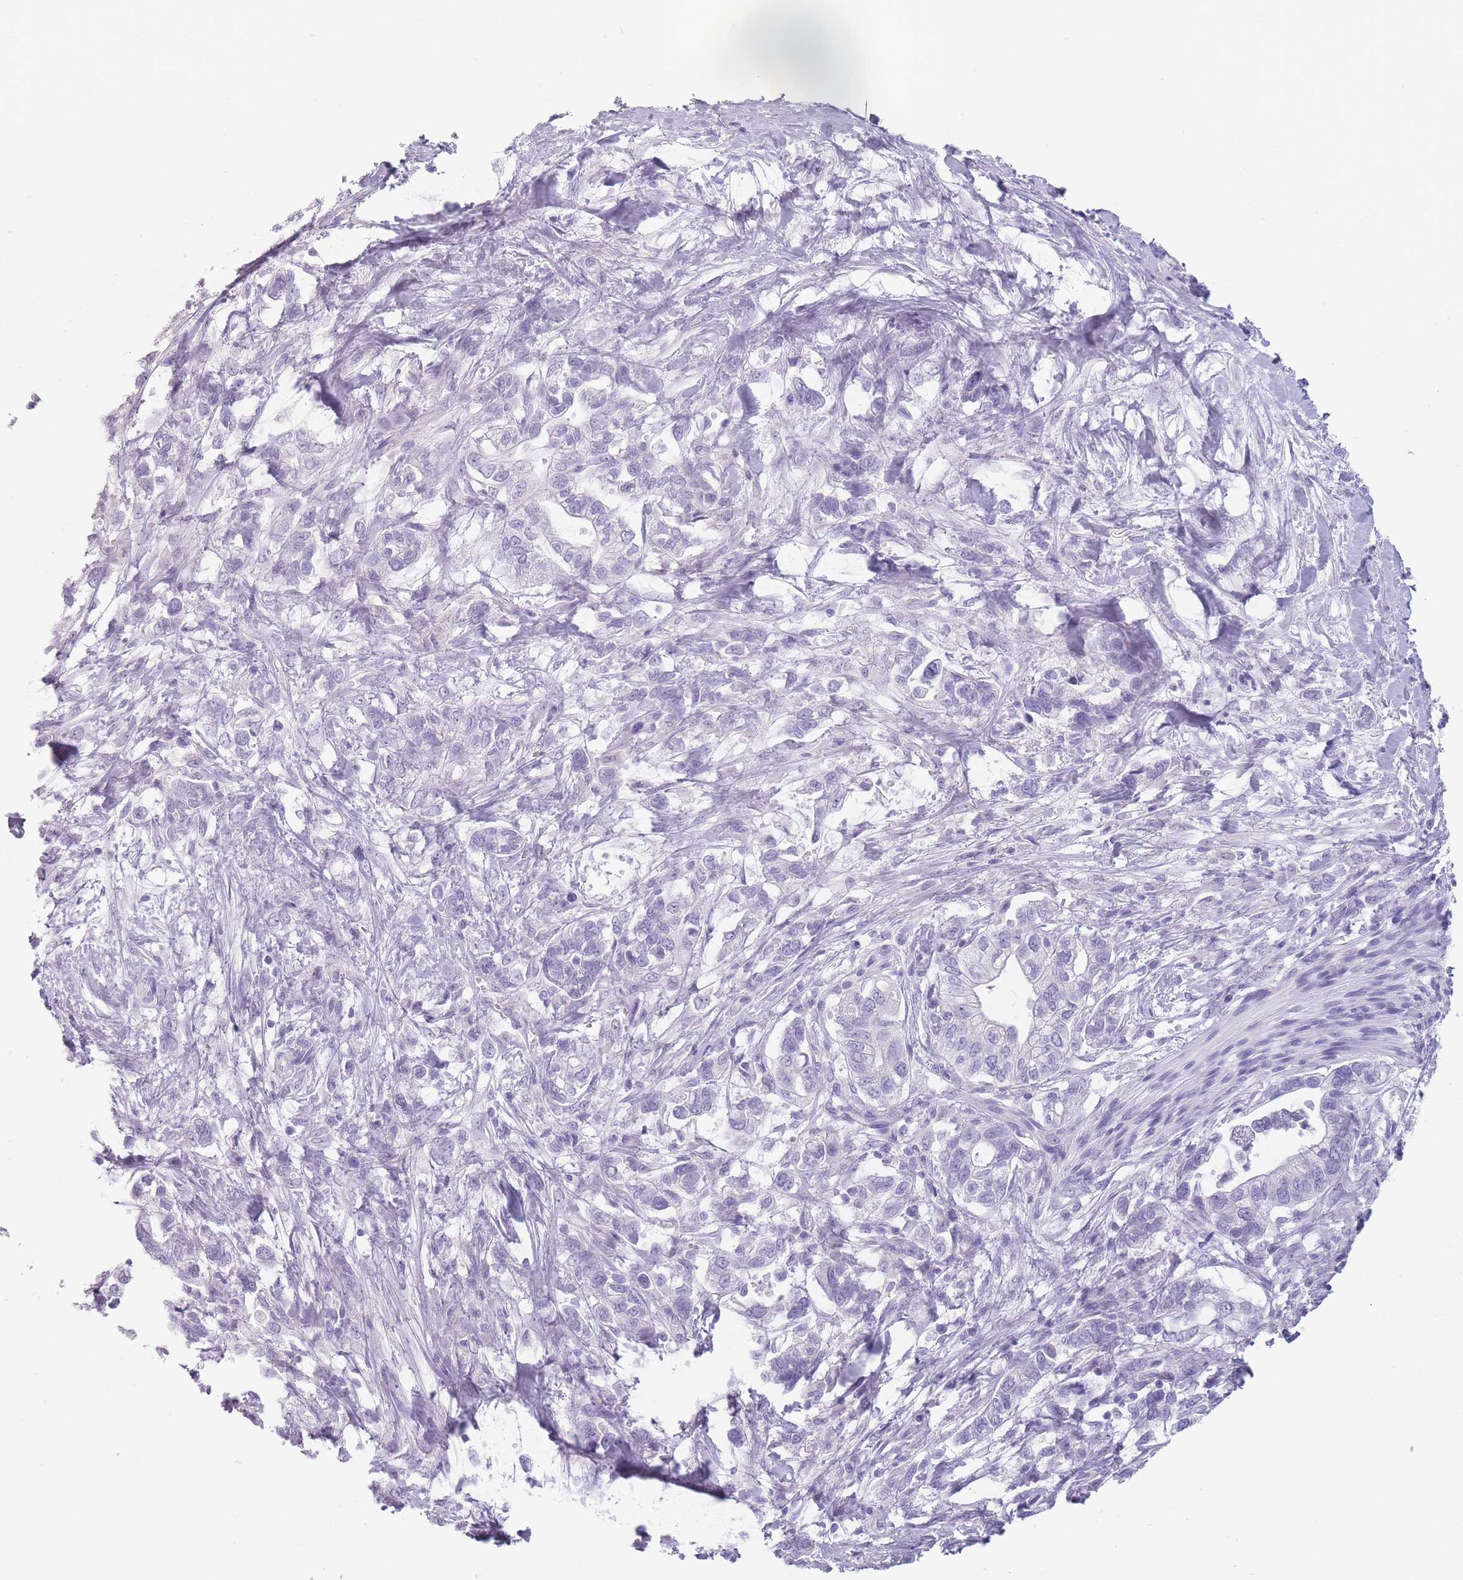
{"staining": {"intensity": "negative", "quantity": "none", "location": "none"}, "tissue": "pancreatic cancer", "cell_type": "Tumor cells", "image_type": "cancer", "snomed": [{"axis": "morphology", "description": "Adenocarcinoma, NOS"}, {"axis": "topography", "description": "Pancreas"}], "caption": "This image is of adenocarcinoma (pancreatic) stained with IHC to label a protein in brown with the nuclei are counter-stained blue. There is no positivity in tumor cells.", "gene": "CCNO", "patient": {"sex": "male", "age": 70}}